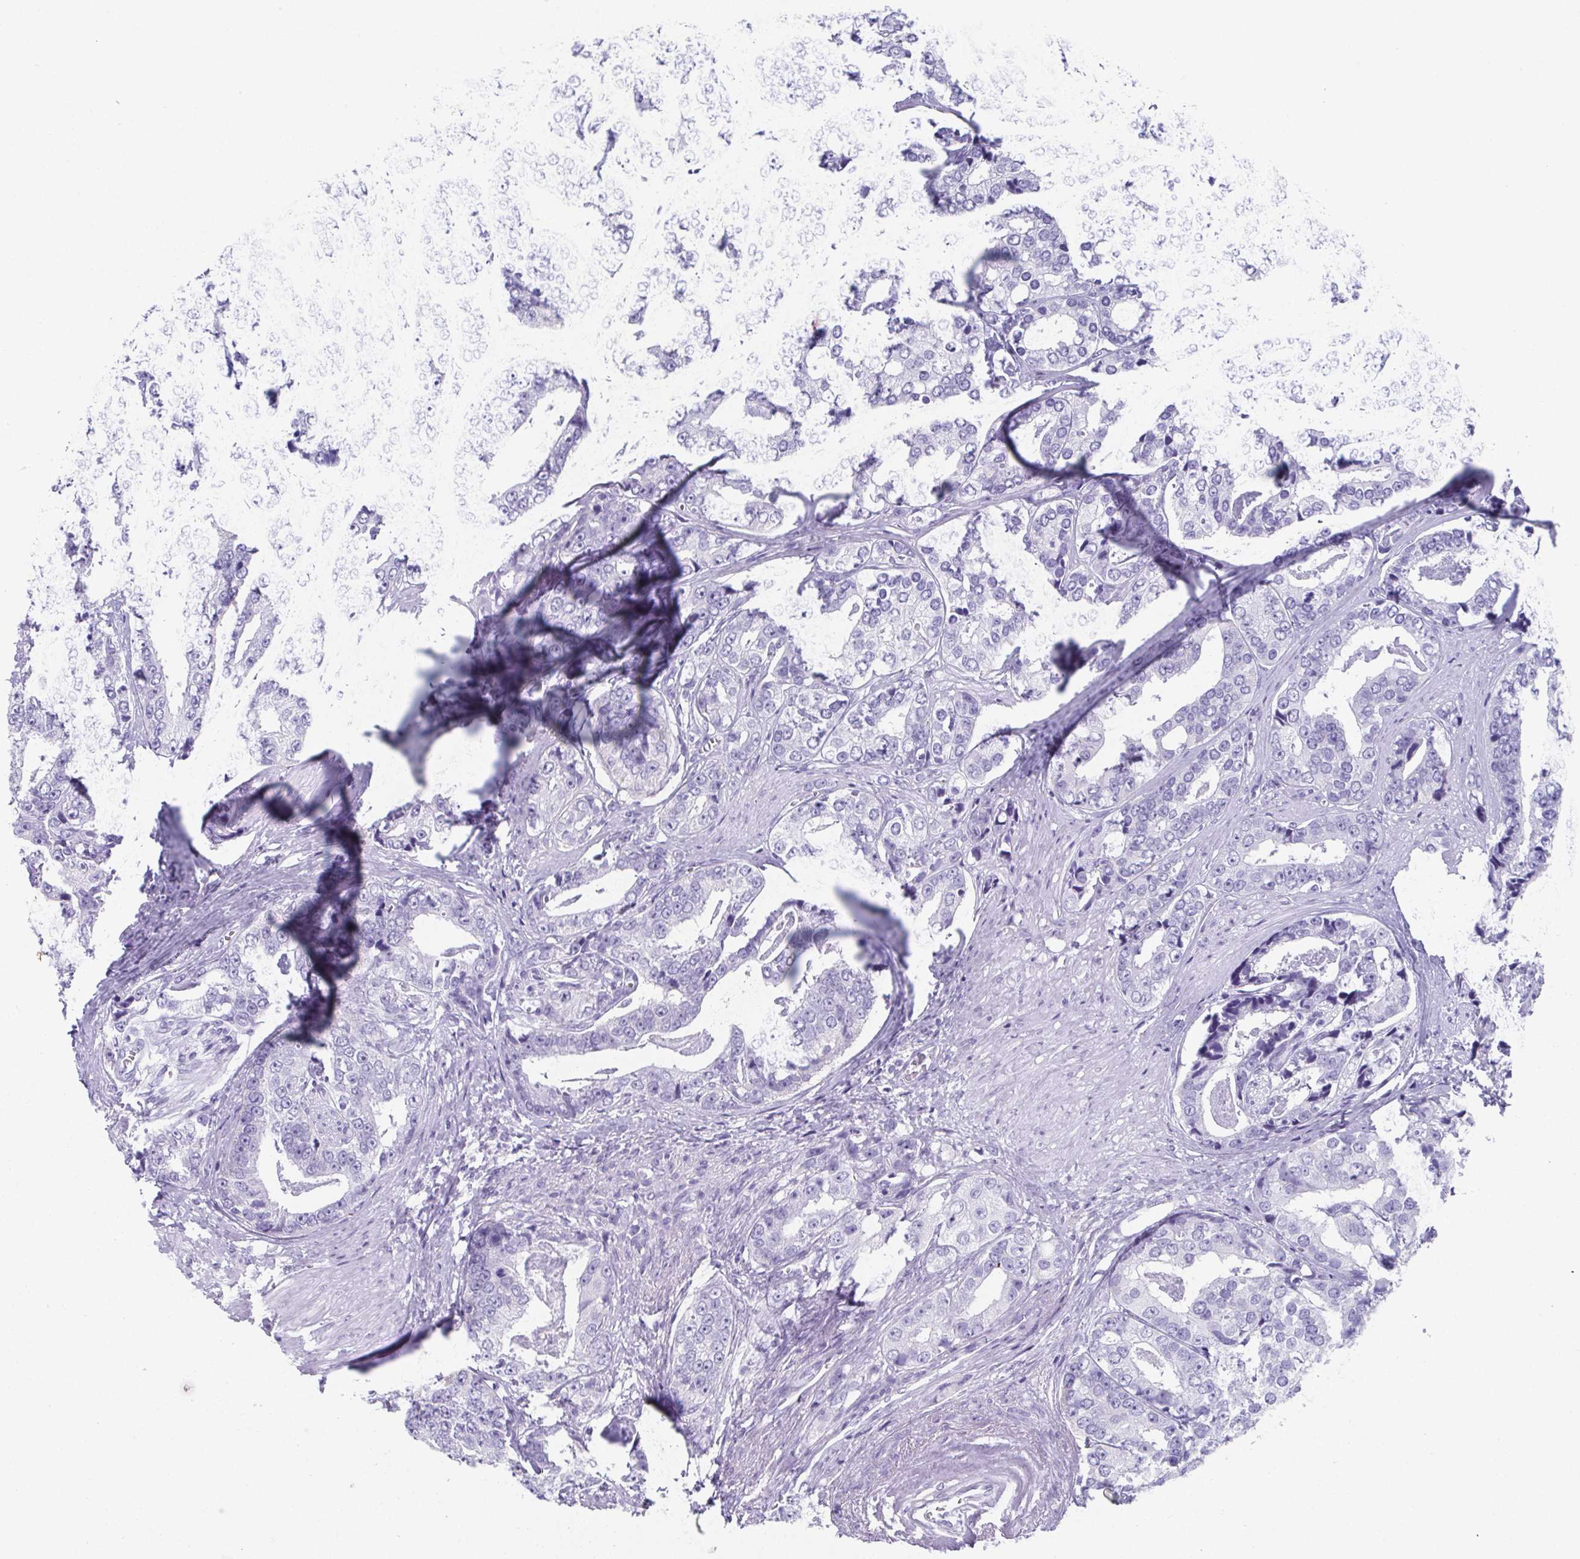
{"staining": {"intensity": "negative", "quantity": "none", "location": "none"}, "tissue": "prostate cancer", "cell_type": "Tumor cells", "image_type": "cancer", "snomed": [{"axis": "morphology", "description": "Adenocarcinoma, High grade"}, {"axis": "topography", "description": "Prostate"}], "caption": "Micrograph shows no protein staining in tumor cells of prostate cancer tissue.", "gene": "GHRL", "patient": {"sex": "male", "age": 71}}